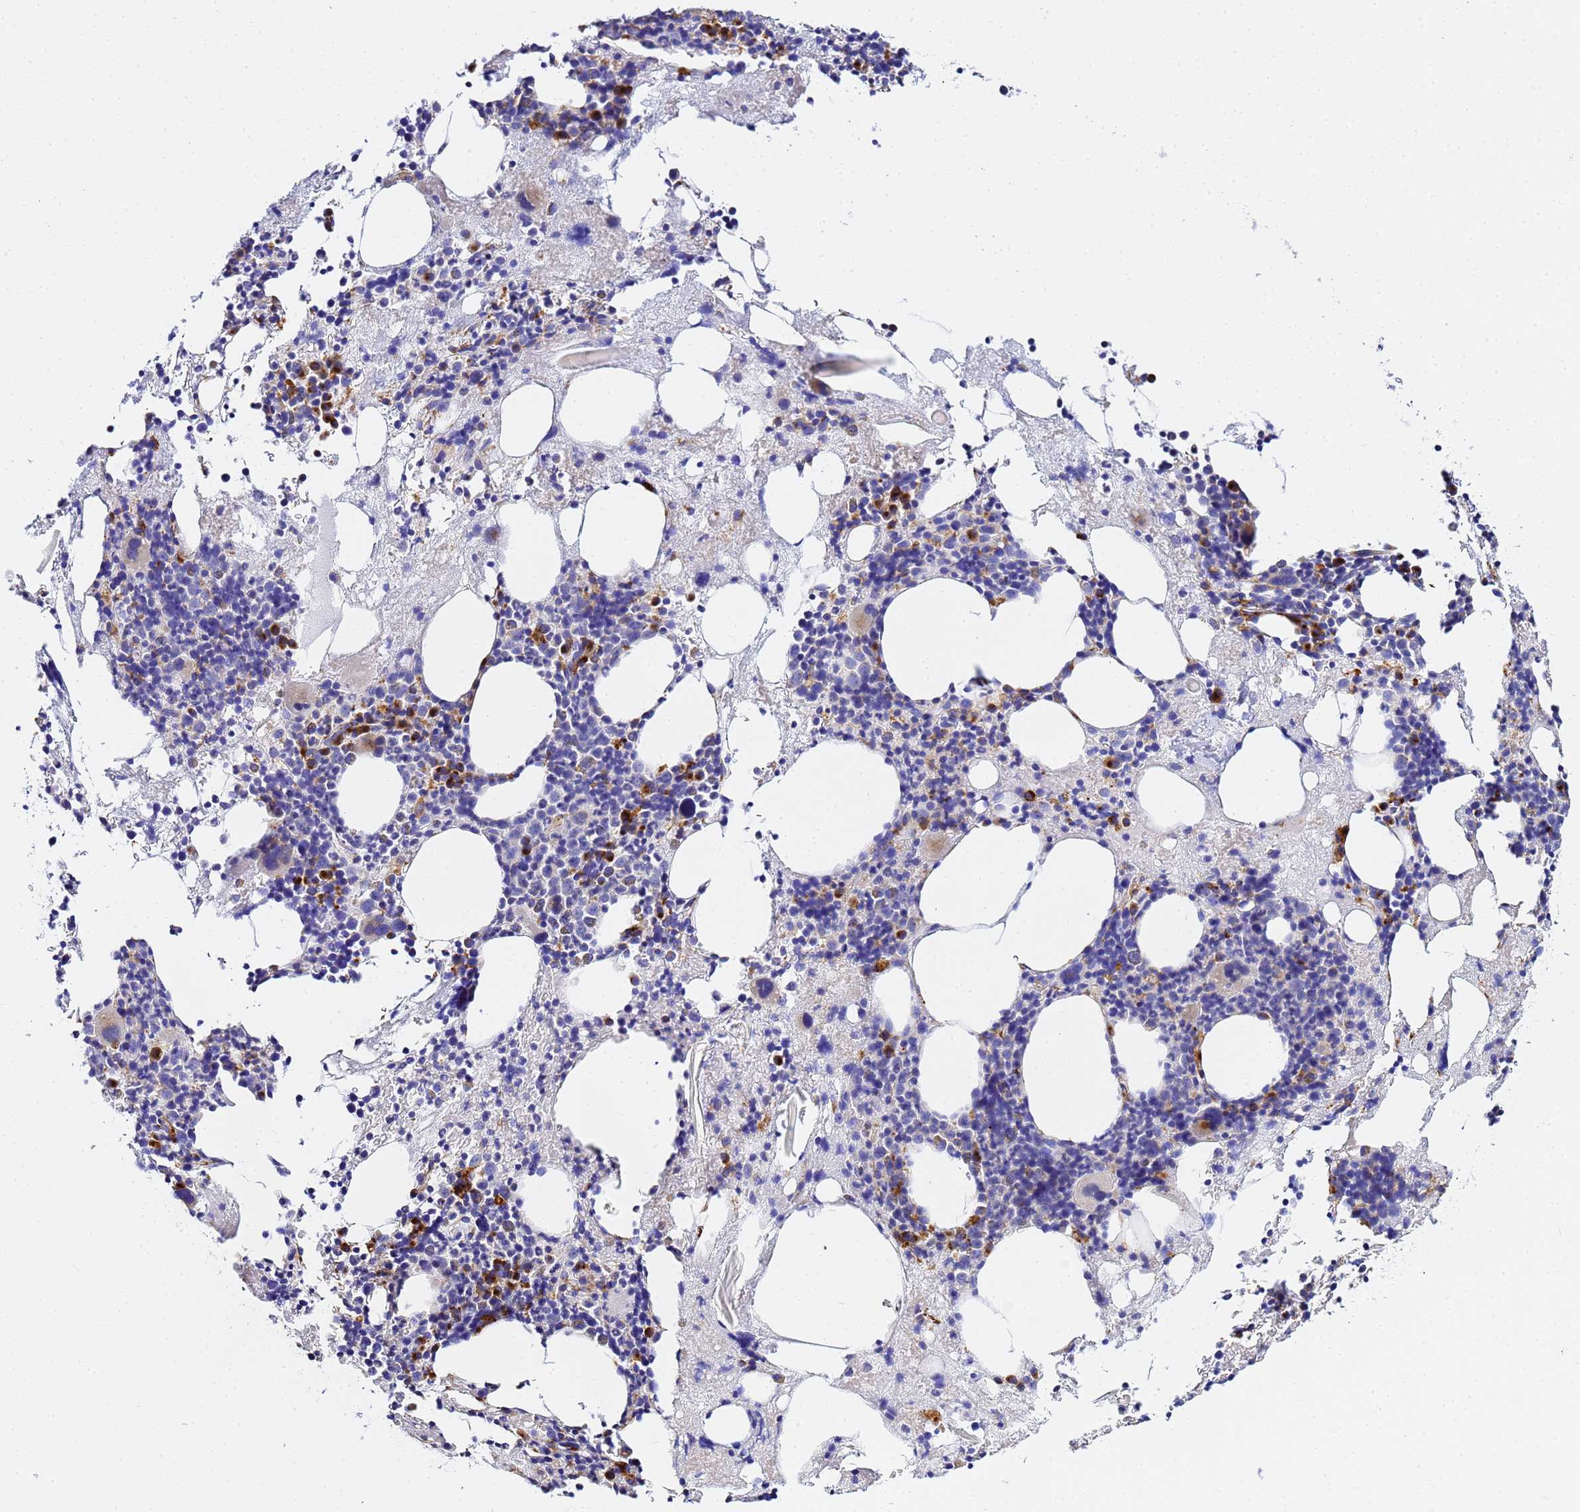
{"staining": {"intensity": "strong", "quantity": "<25%", "location": "cytoplasmic/membranous"}, "tissue": "bone marrow", "cell_type": "Hematopoietic cells", "image_type": "normal", "snomed": [{"axis": "morphology", "description": "Normal tissue, NOS"}, {"axis": "topography", "description": "Bone marrow"}], "caption": "High-power microscopy captured an immunohistochemistry micrograph of unremarkable bone marrow, revealing strong cytoplasmic/membranous staining in about <25% of hematopoietic cells. The staining was performed using DAB (3,3'-diaminobenzidine) to visualize the protein expression in brown, while the nuclei were stained in blue with hematoxylin (Magnification: 20x).", "gene": "VTI1B", "patient": {"sex": "male", "age": 75}}